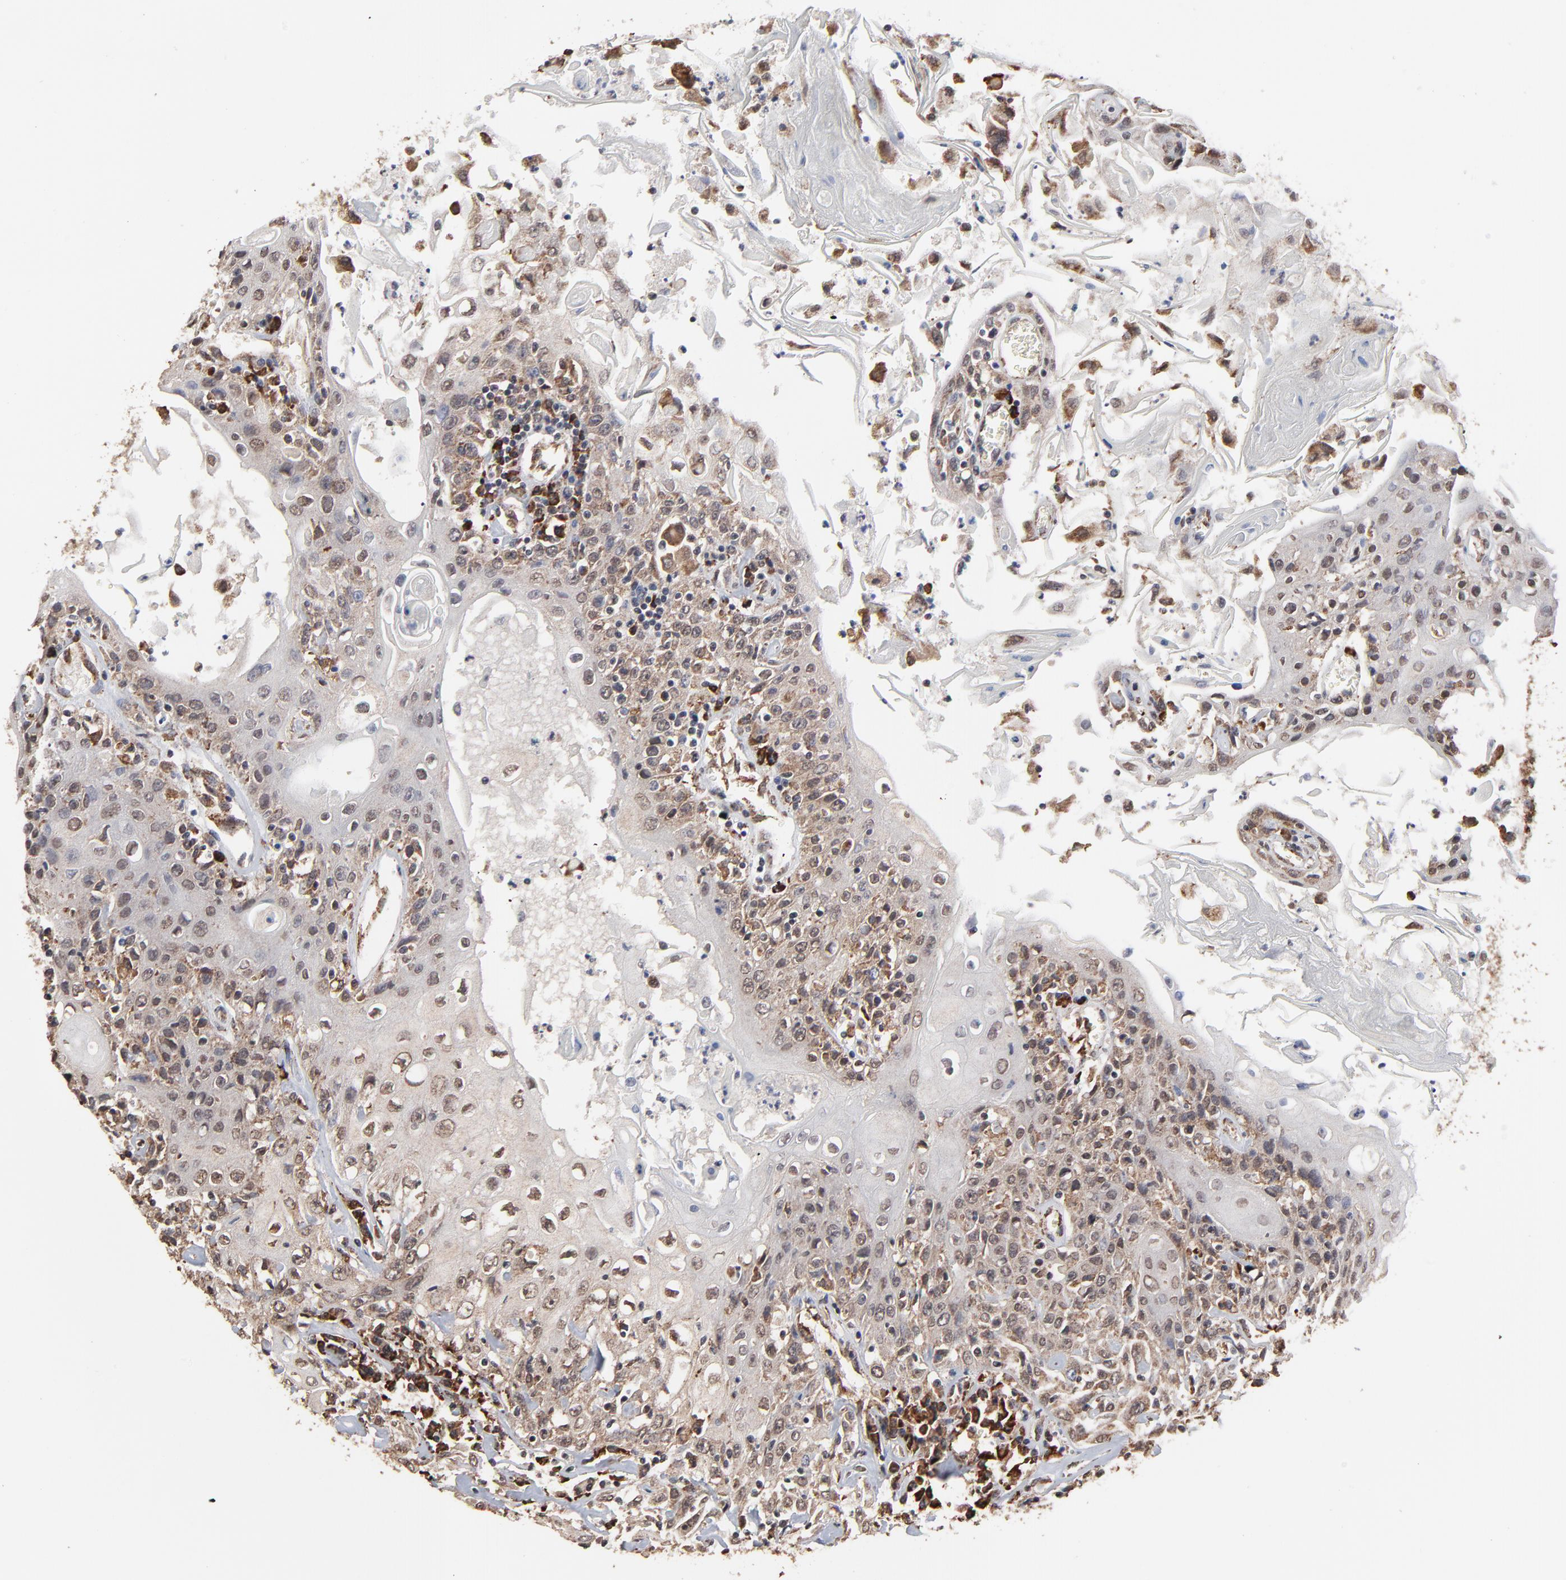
{"staining": {"intensity": "moderate", "quantity": "25%-75%", "location": "cytoplasmic/membranous"}, "tissue": "head and neck cancer", "cell_type": "Tumor cells", "image_type": "cancer", "snomed": [{"axis": "morphology", "description": "Squamous cell carcinoma, NOS"}, {"axis": "topography", "description": "Oral tissue"}, {"axis": "topography", "description": "Head-Neck"}], "caption": "Immunohistochemistry histopathology image of neoplastic tissue: human head and neck cancer (squamous cell carcinoma) stained using immunohistochemistry (IHC) shows medium levels of moderate protein expression localized specifically in the cytoplasmic/membranous of tumor cells, appearing as a cytoplasmic/membranous brown color.", "gene": "CHM", "patient": {"sex": "female", "age": 76}}